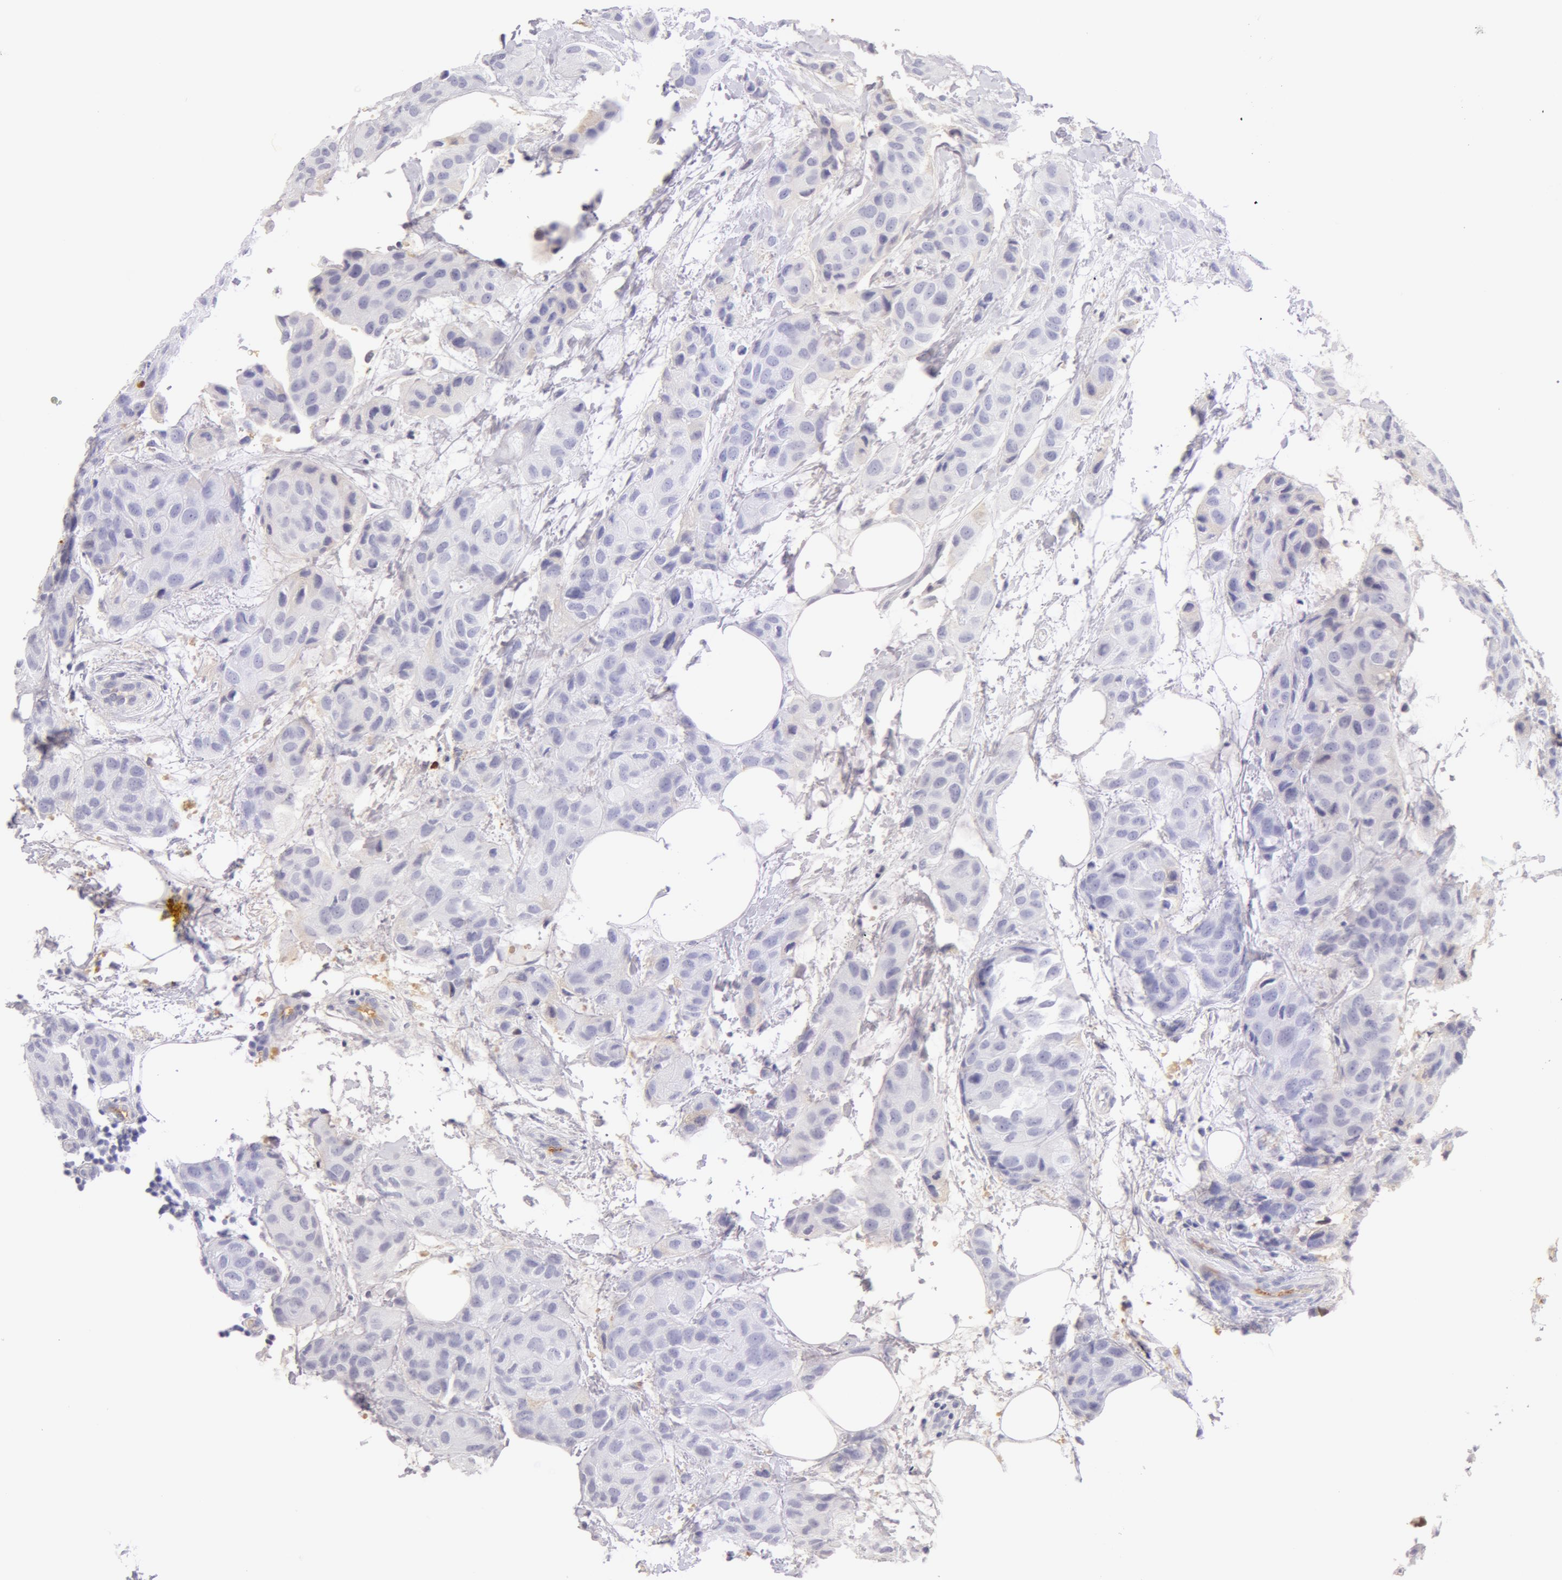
{"staining": {"intensity": "negative", "quantity": "none", "location": "none"}, "tissue": "breast cancer", "cell_type": "Tumor cells", "image_type": "cancer", "snomed": [{"axis": "morphology", "description": "Duct carcinoma"}, {"axis": "topography", "description": "Breast"}], "caption": "High power microscopy histopathology image of an immunohistochemistry image of intraductal carcinoma (breast), revealing no significant expression in tumor cells.", "gene": "AHSG", "patient": {"sex": "female", "age": 68}}